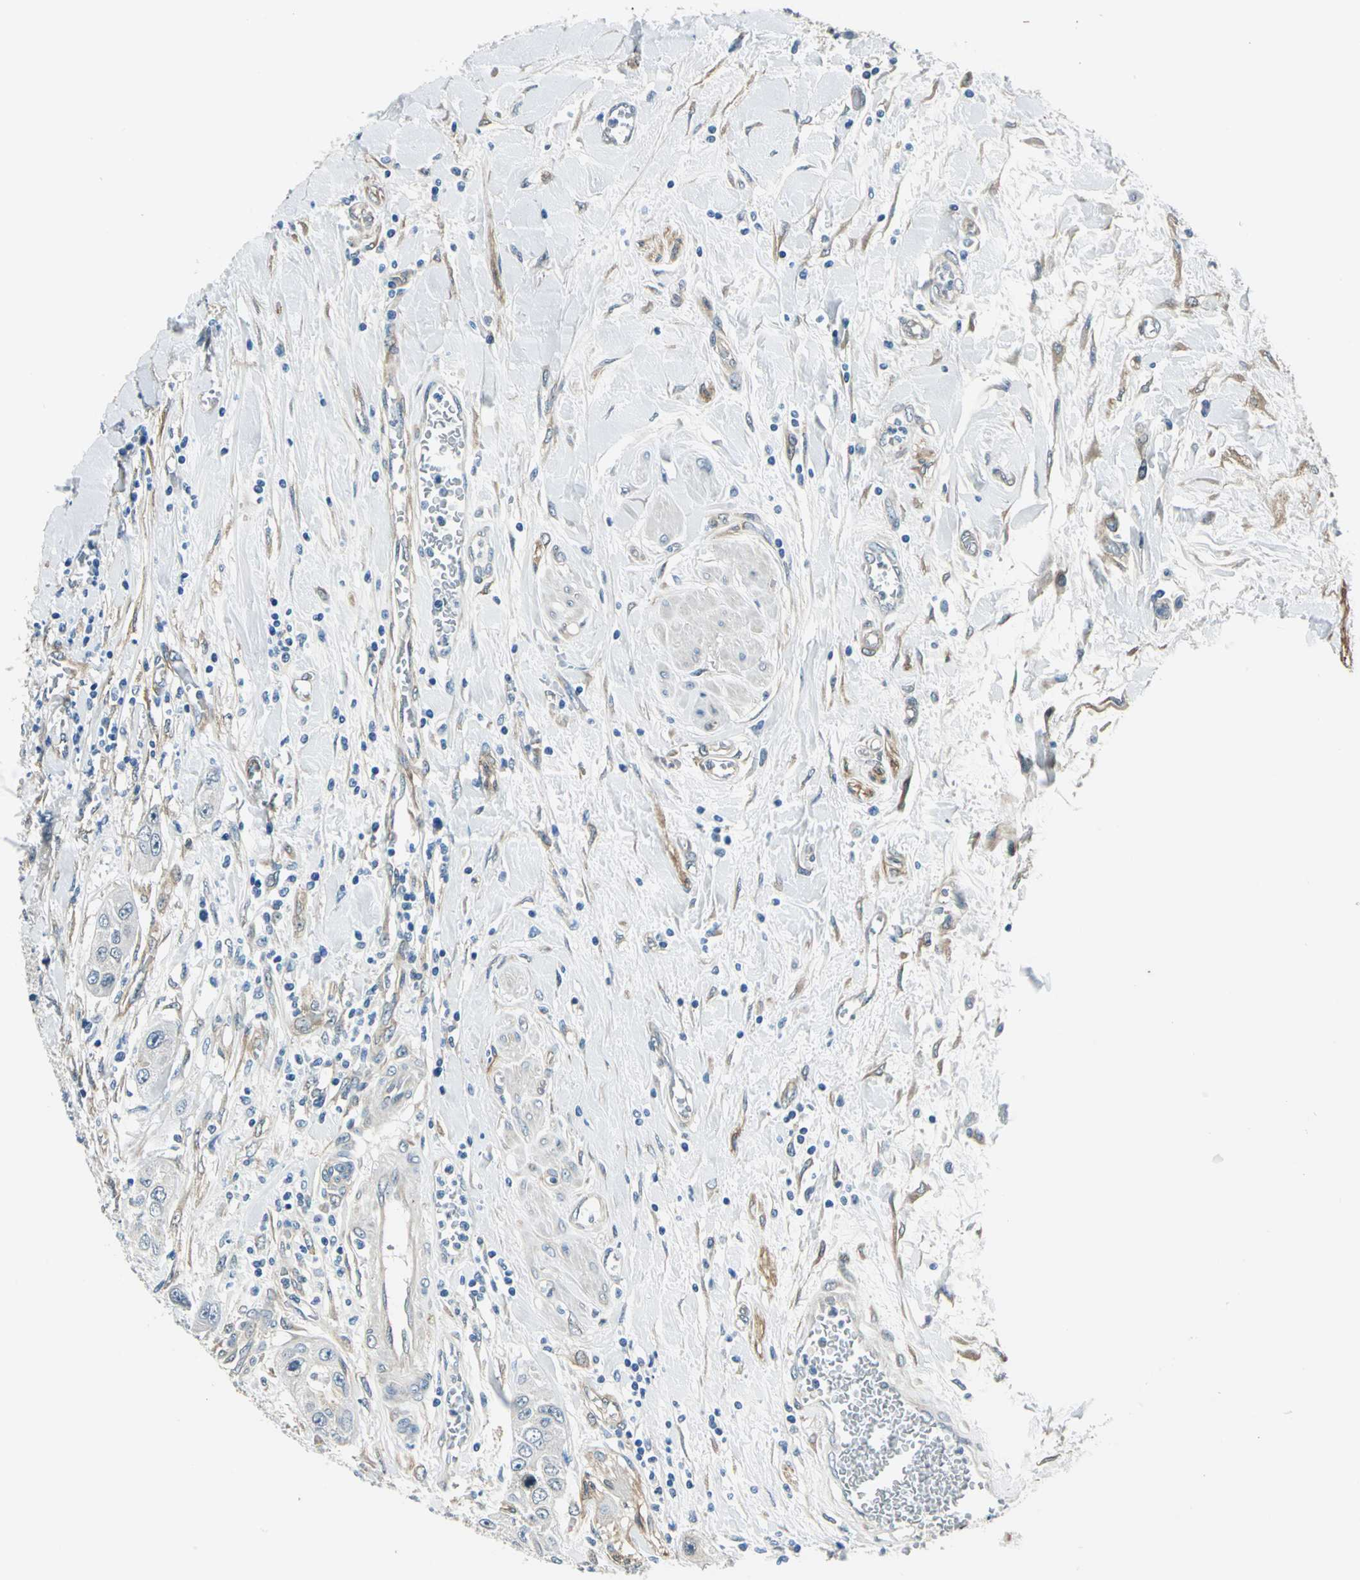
{"staining": {"intensity": "negative", "quantity": "none", "location": "none"}, "tissue": "pancreatic cancer", "cell_type": "Tumor cells", "image_type": "cancer", "snomed": [{"axis": "morphology", "description": "Adenocarcinoma, NOS"}, {"axis": "topography", "description": "Pancreas"}], "caption": "IHC of human pancreatic cancer (adenocarcinoma) demonstrates no expression in tumor cells.", "gene": "CDC42EP1", "patient": {"sex": "female", "age": 70}}